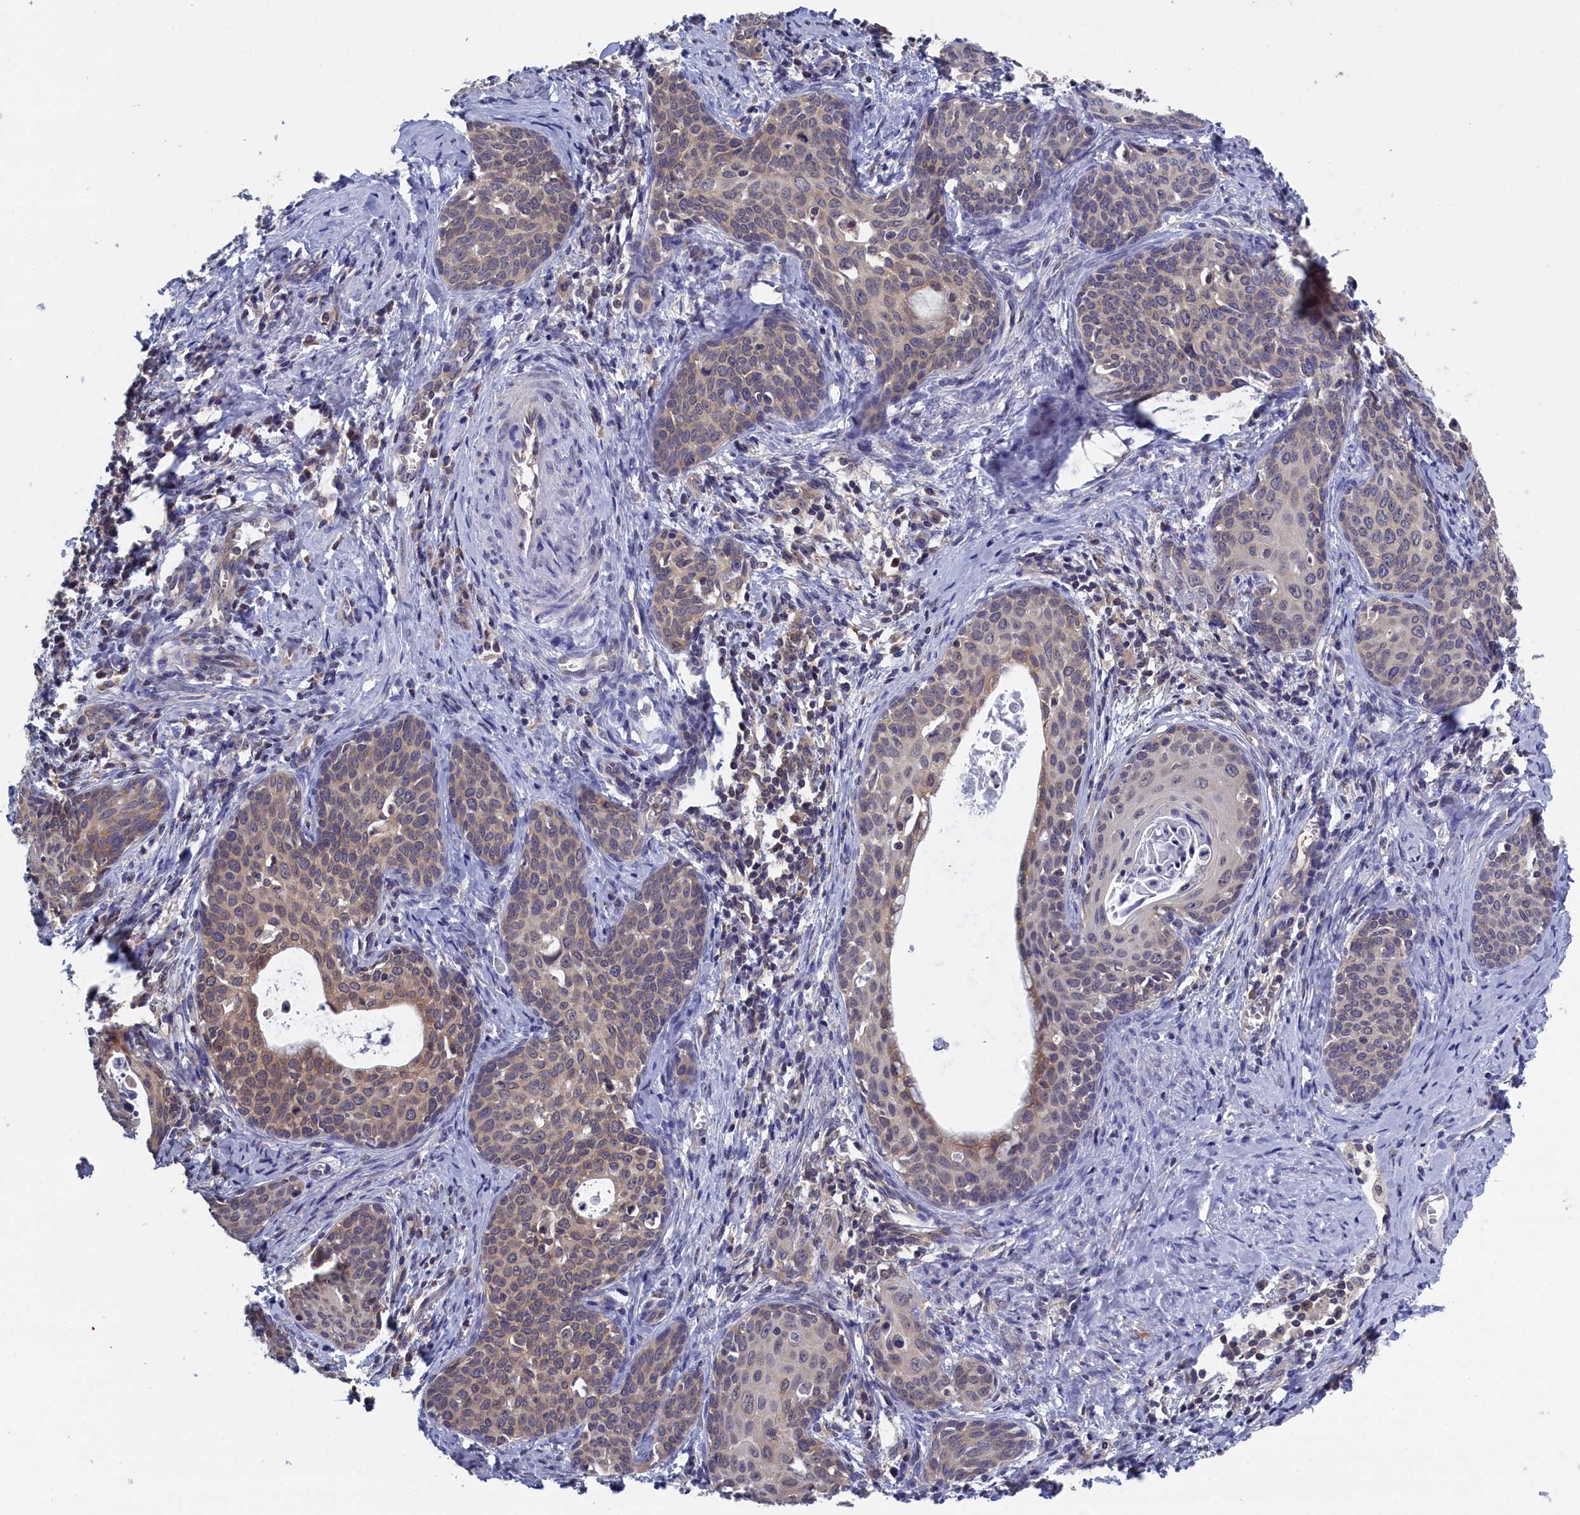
{"staining": {"intensity": "weak", "quantity": ">75%", "location": "cytoplasmic/membranous"}, "tissue": "cervical cancer", "cell_type": "Tumor cells", "image_type": "cancer", "snomed": [{"axis": "morphology", "description": "Squamous cell carcinoma, NOS"}, {"axis": "topography", "description": "Cervix"}], "caption": "A high-resolution image shows IHC staining of squamous cell carcinoma (cervical), which displays weak cytoplasmic/membranous positivity in approximately >75% of tumor cells.", "gene": "PGP", "patient": {"sex": "female", "age": 52}}